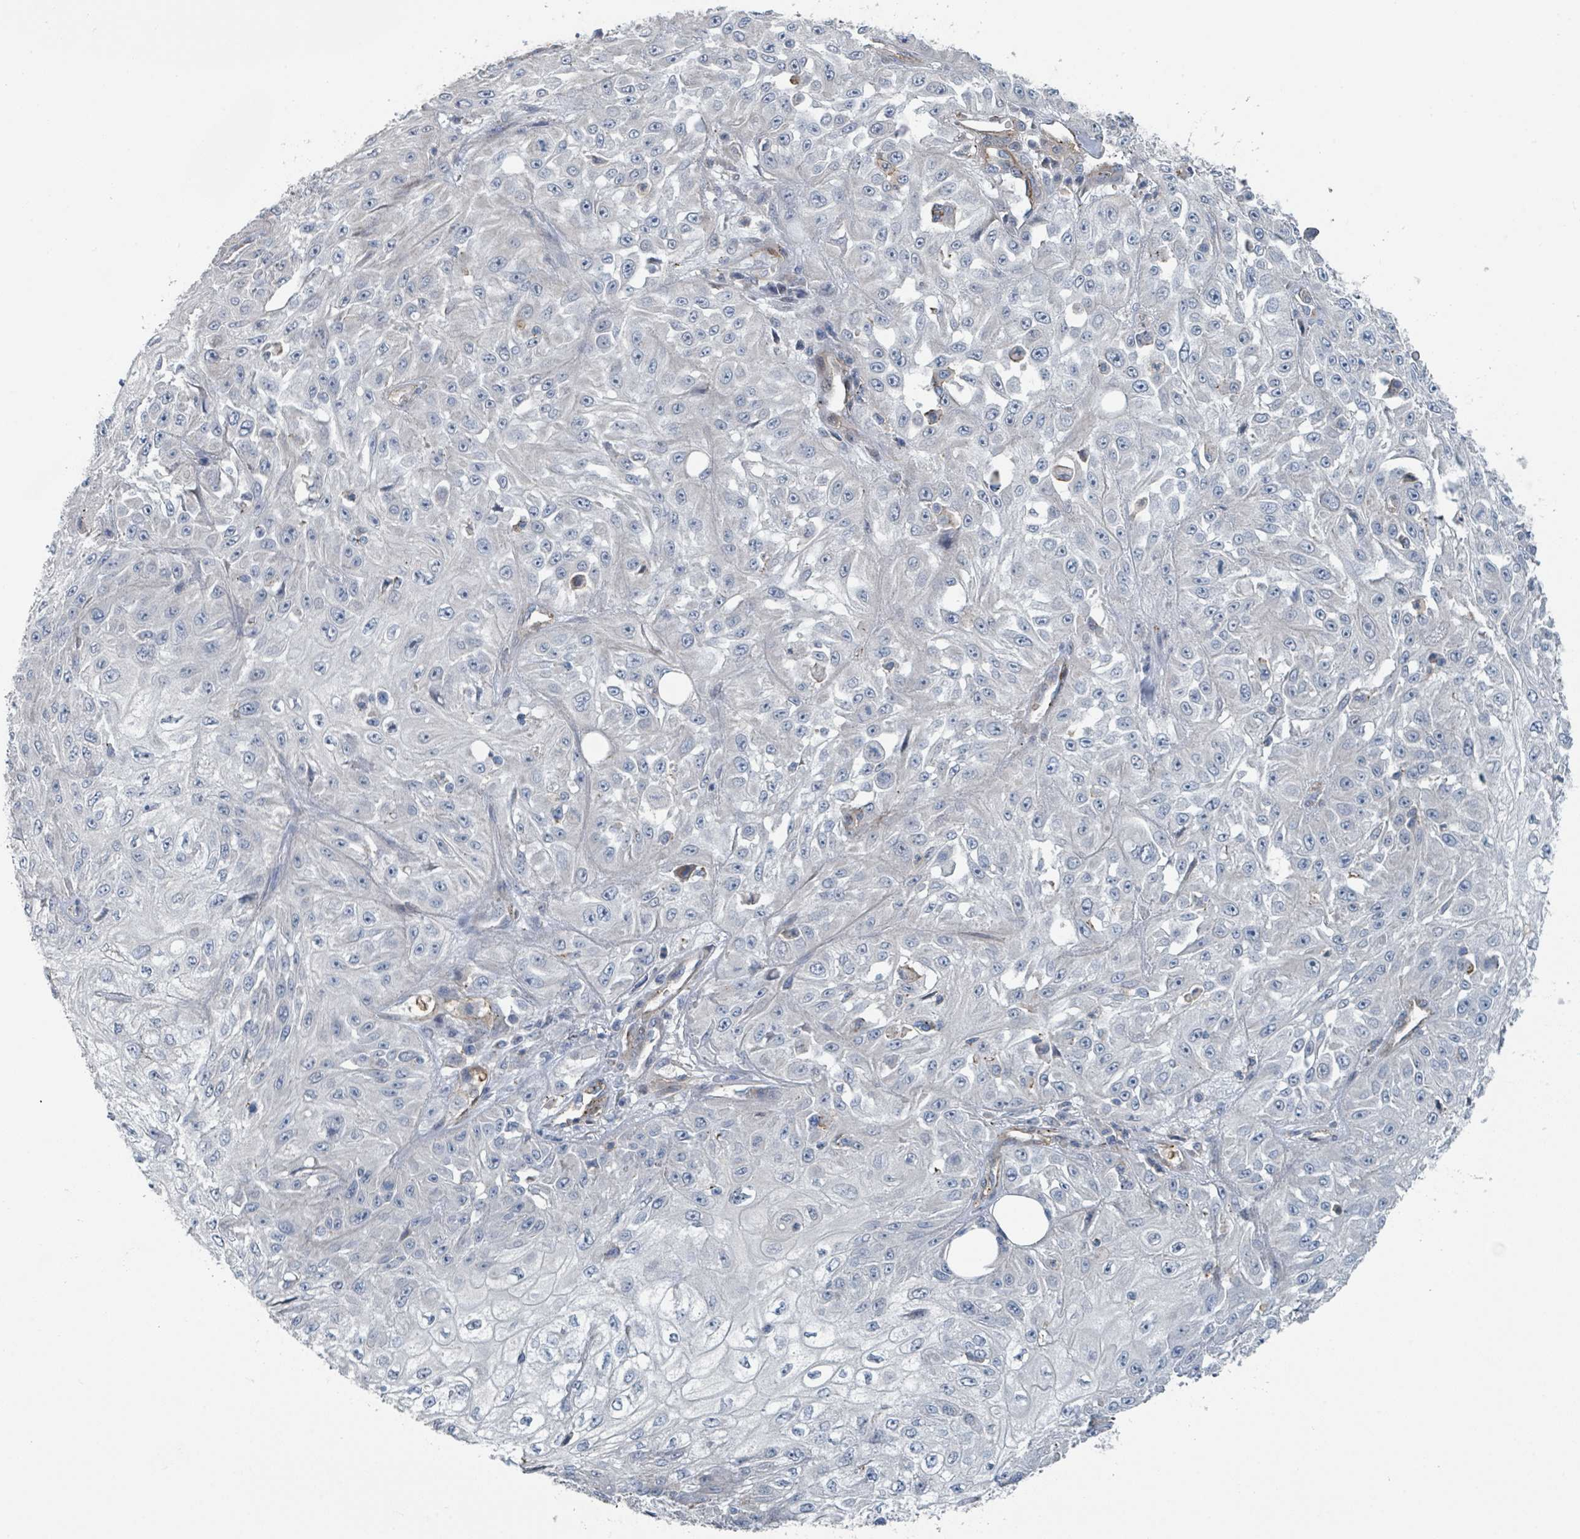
{"staining": {"intensity": "negative", "quantity": "none", "location": "none"}, "tissue": "skin cancer", "cell_type": "Tumor cells", "image_type": "cancer", "snomed": [{"axis": "morphology", "description": "Squamous cell carcinoma, NOS"}, {"axis": "morphology", "description": "Squamous cell carcinoma, metastatic, NOS"}, {"axis": "topography", "description": "Skin"}, {"axis": "topography", "description": "Lymph node"}], "caption": "Skin cancer (metastatic squamous cell carcinoma) stained for a protein using immunohistochemistry shows no positivity tumor cells.", "gene": "LRRC42", "patient": {"sex": "male", "age": 75}}